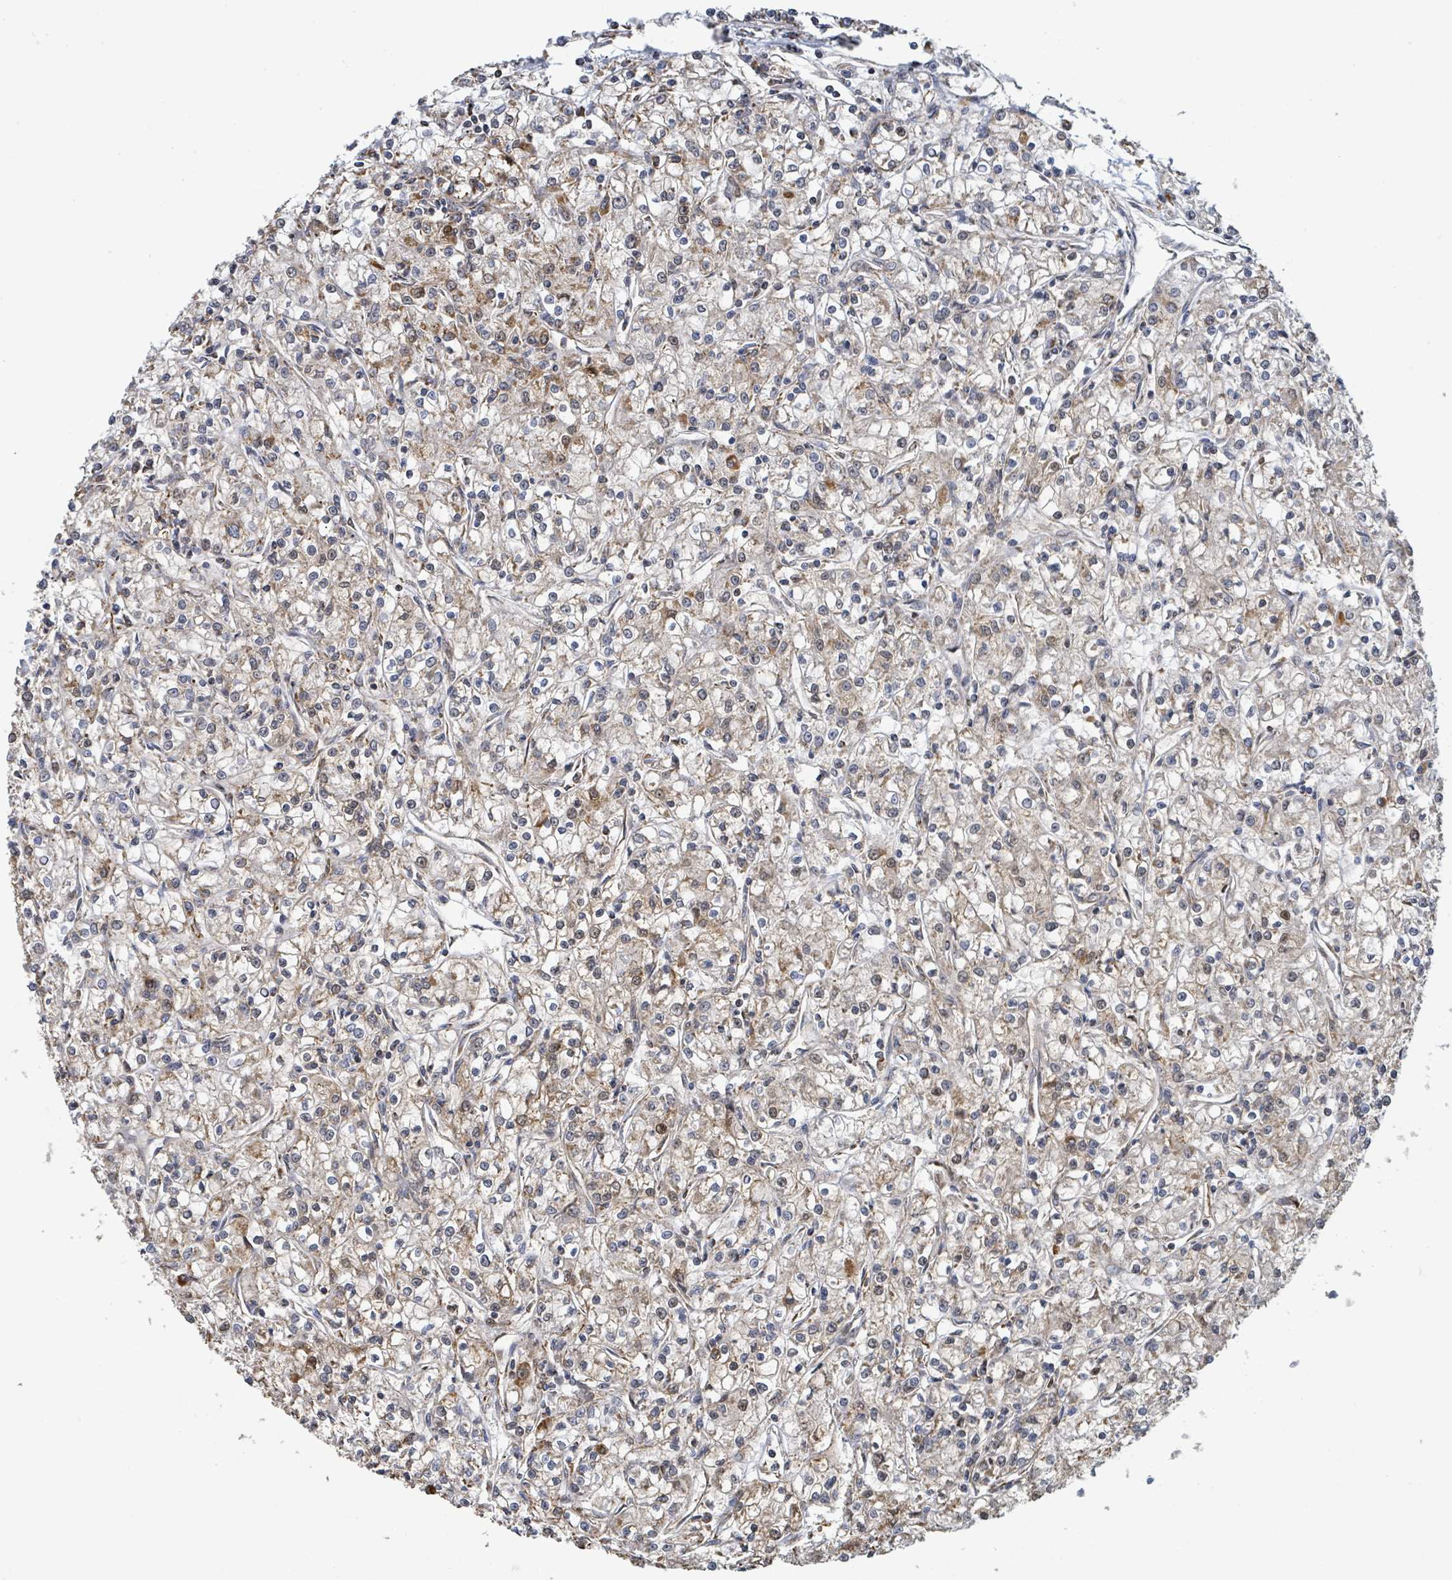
{"staining": {"intensity": "weak", "quantity": ">75%", "location": "cytoplasmic/membranous"}, "tissue": "renal cancer", "cell_type": "Tumor cells", "image_type": "cancer", "snomed": [{"axis": "morphology", "description": "Adenocarcinoma, NOS"}, {"axis": "topography", "description": "Kidney"}], "caption": "Immunohistochemical staining of renal adenocarcinoma reveals low levels of weak cytoplasmic/membranous protein staining in about >75% of tumor cells. (IHC, brightfield microscopy, high magnification).", "gene": "PSMB7", "patient": {"sex": "female", "age": 59}}